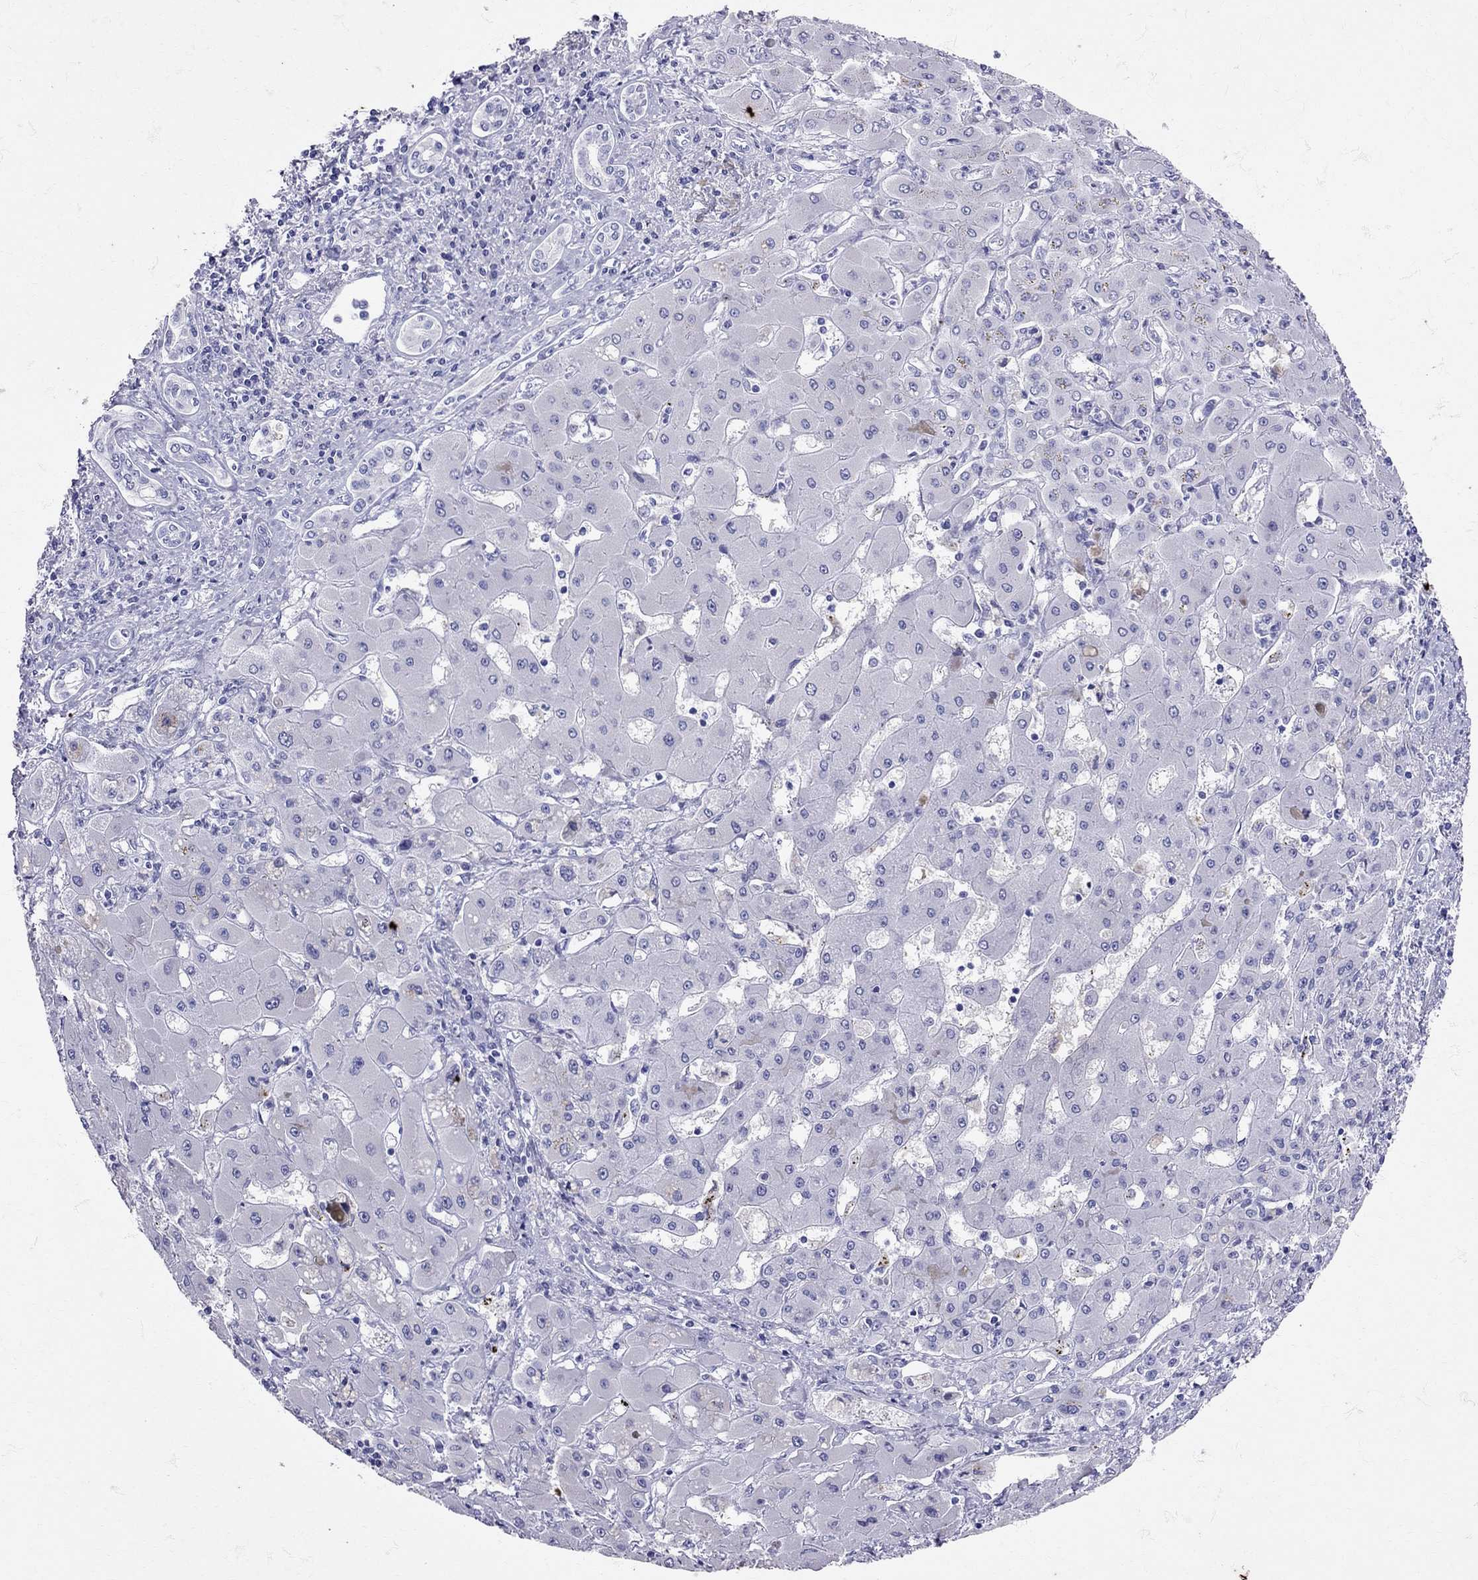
{"staining": {"intensity": "weak", "quantity": "<25%", "location": "cytoplasmic/membranous"}, "tissue": "liver cancer", "cell_type": "Tumor cells", "image_type": "cancer", "snomed": [{"axis": "morphology", "description": "Cholangiocarcinoma"}, {"axis": "topography", "description": "Liver"}], "caption": "An image of human liver cholangiocarcinoma is negative for staining in tumor cells.", "gene": "AVP", "patient": {"sex": "male", "age": 67}}